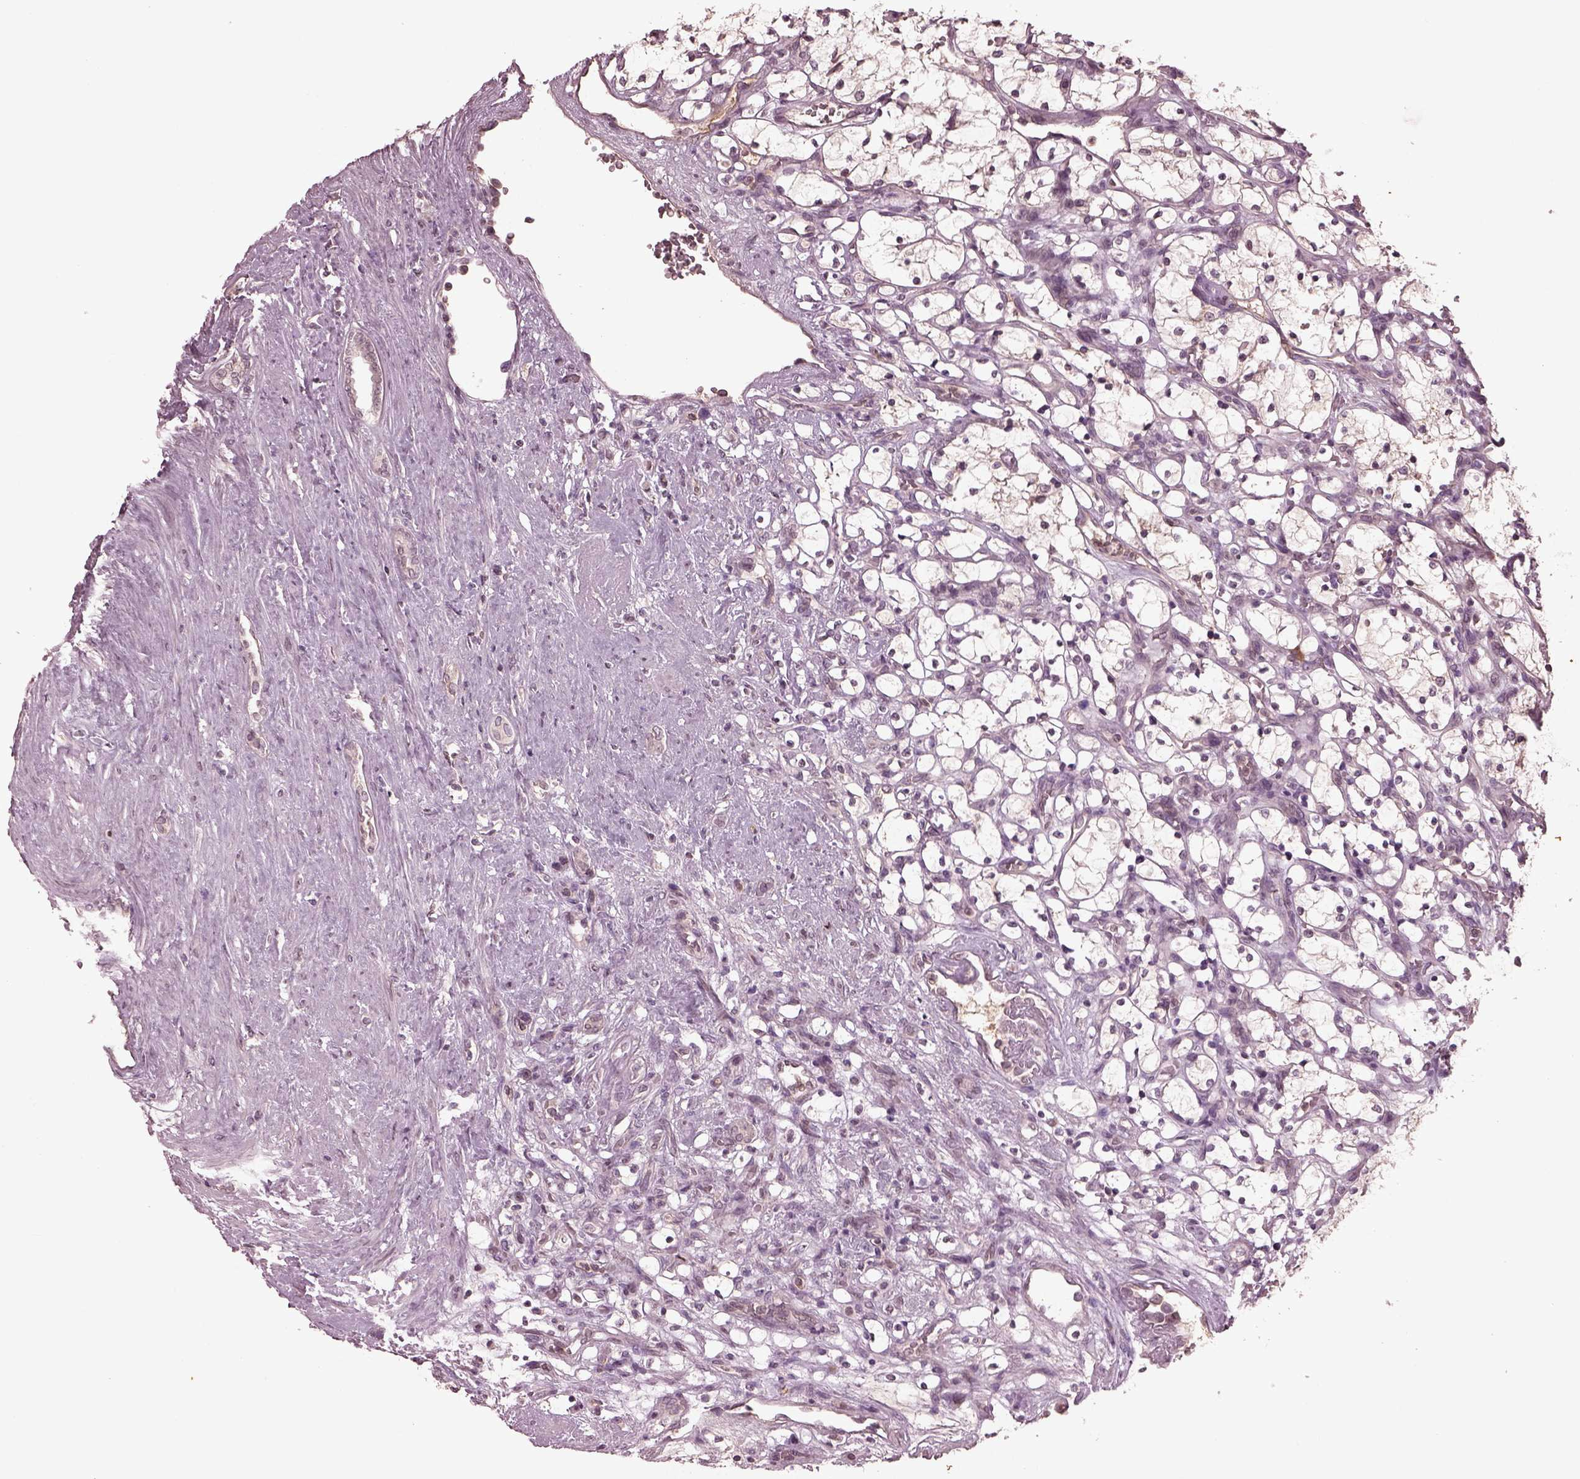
{"staining": {"intensity": "negative", "quantity": "none", "location": "none"}, "tissue": "renal cancer", "cell_type": "Tumor cells", "image_type": "cancer", "snomed": [{"axis": "morphology", "description": "Adenocarcinoma, NOS"}, {"axis": "topography", "description": "Kidney"}], "caption": "Tumor cells are negative for brown protein staining in renal cancer (adenocarcinoma).", "gene": "PTX4", "patient": {"sex": "female", "age": 69}}